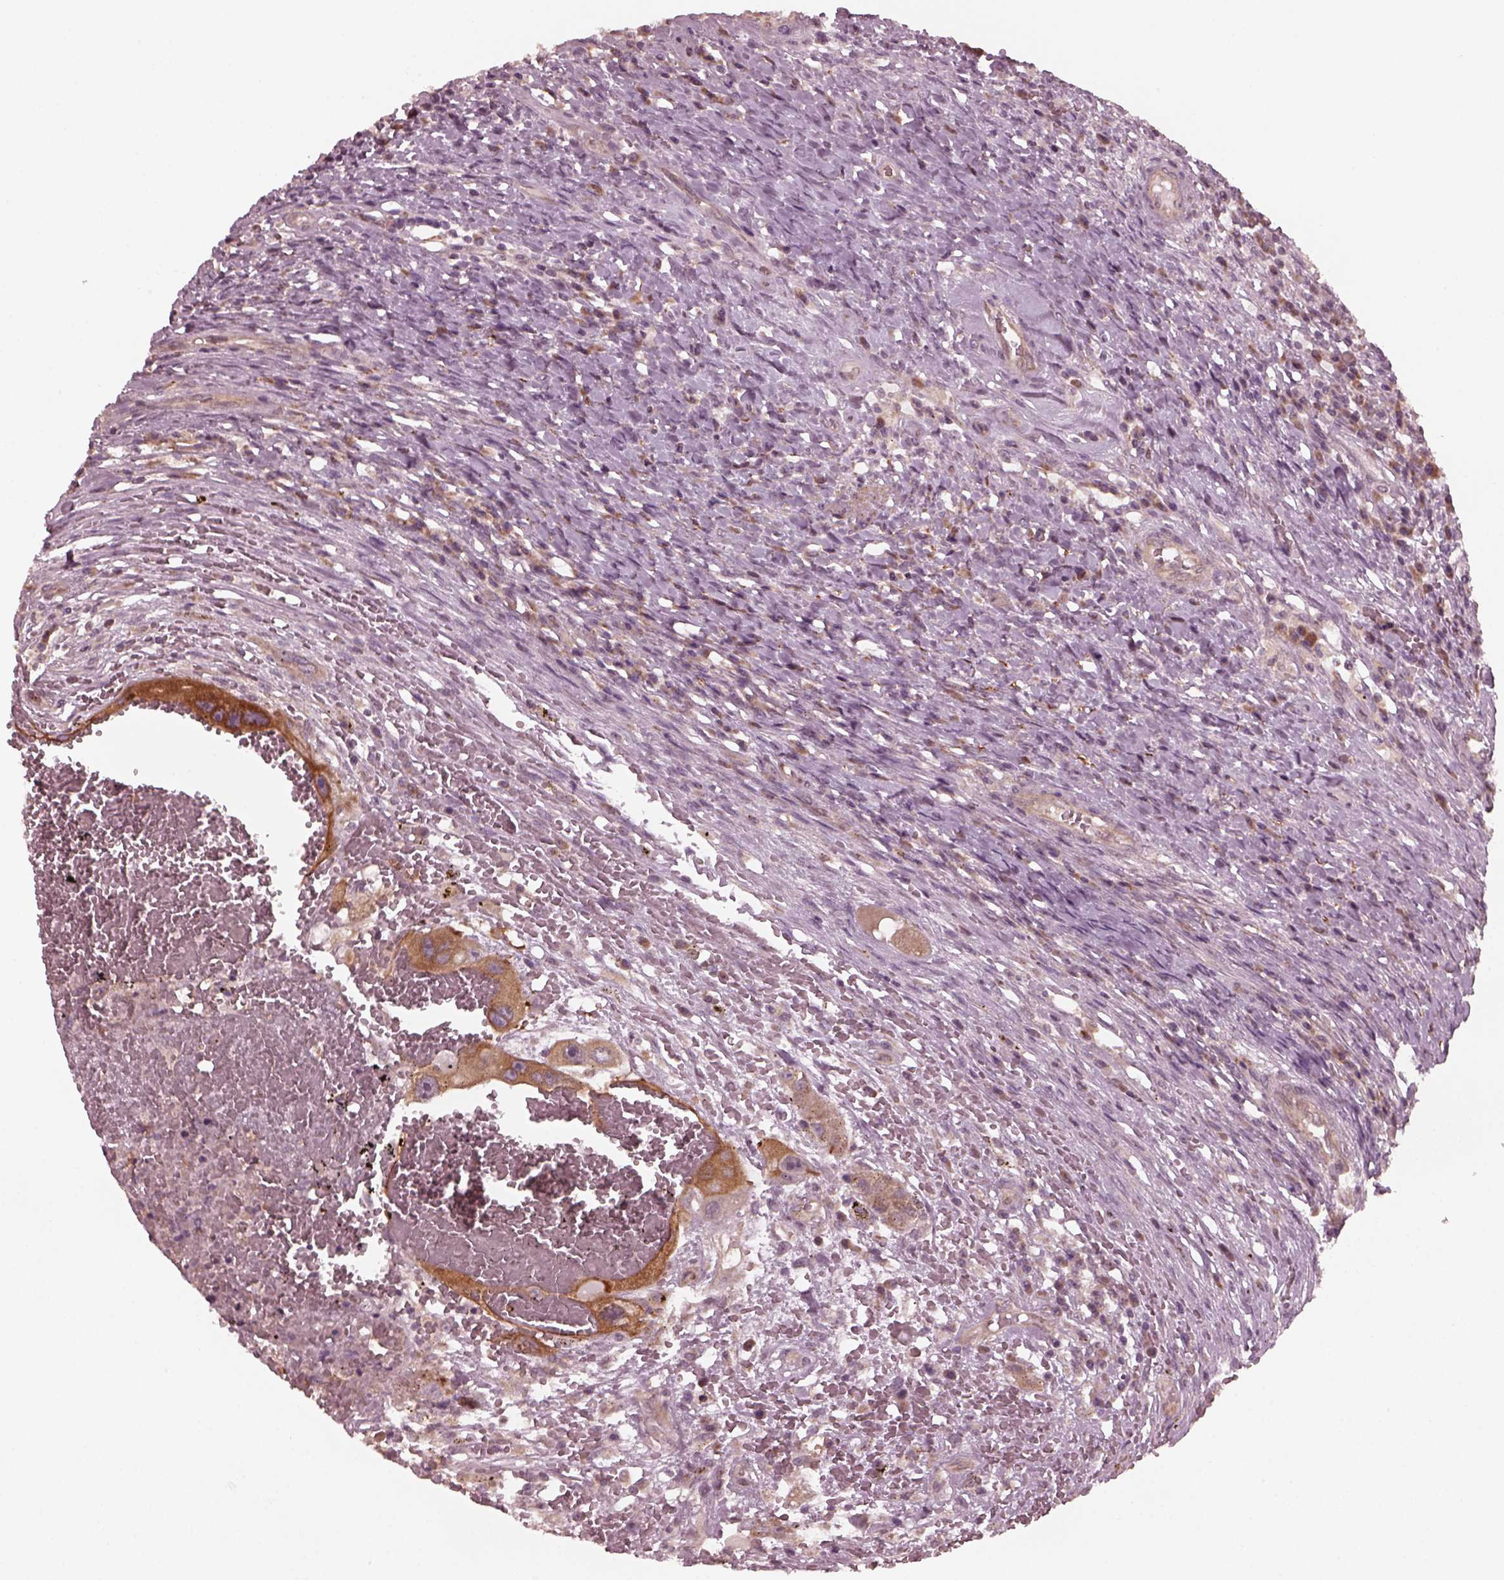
{"staining": {"intensity": "moderate", "quantity": ">75%", "location": "cytoplasmic/membranous"}, "tissue": "testis cancer", "cell_type": "Tumor cells", "image_type": "cancer", "snomed": [{"axis": "morphology", "description": "Carcinoma, Embryonal, NOS"}, {"axis": "topography", "description": "Testis"}], "caption": "DAB (3,3'-diaminobenzidine) immunohistochemical staining of human testis embryonal carcinoma reveals moderate cytoplasmic/membranous protein staining in approximately >75% of tumor cells. The protein of interest is shown in brown color, while the nuclei are stained blue.", "gene": "FAF2", "patient": {"sex": "male", "age": 26}}